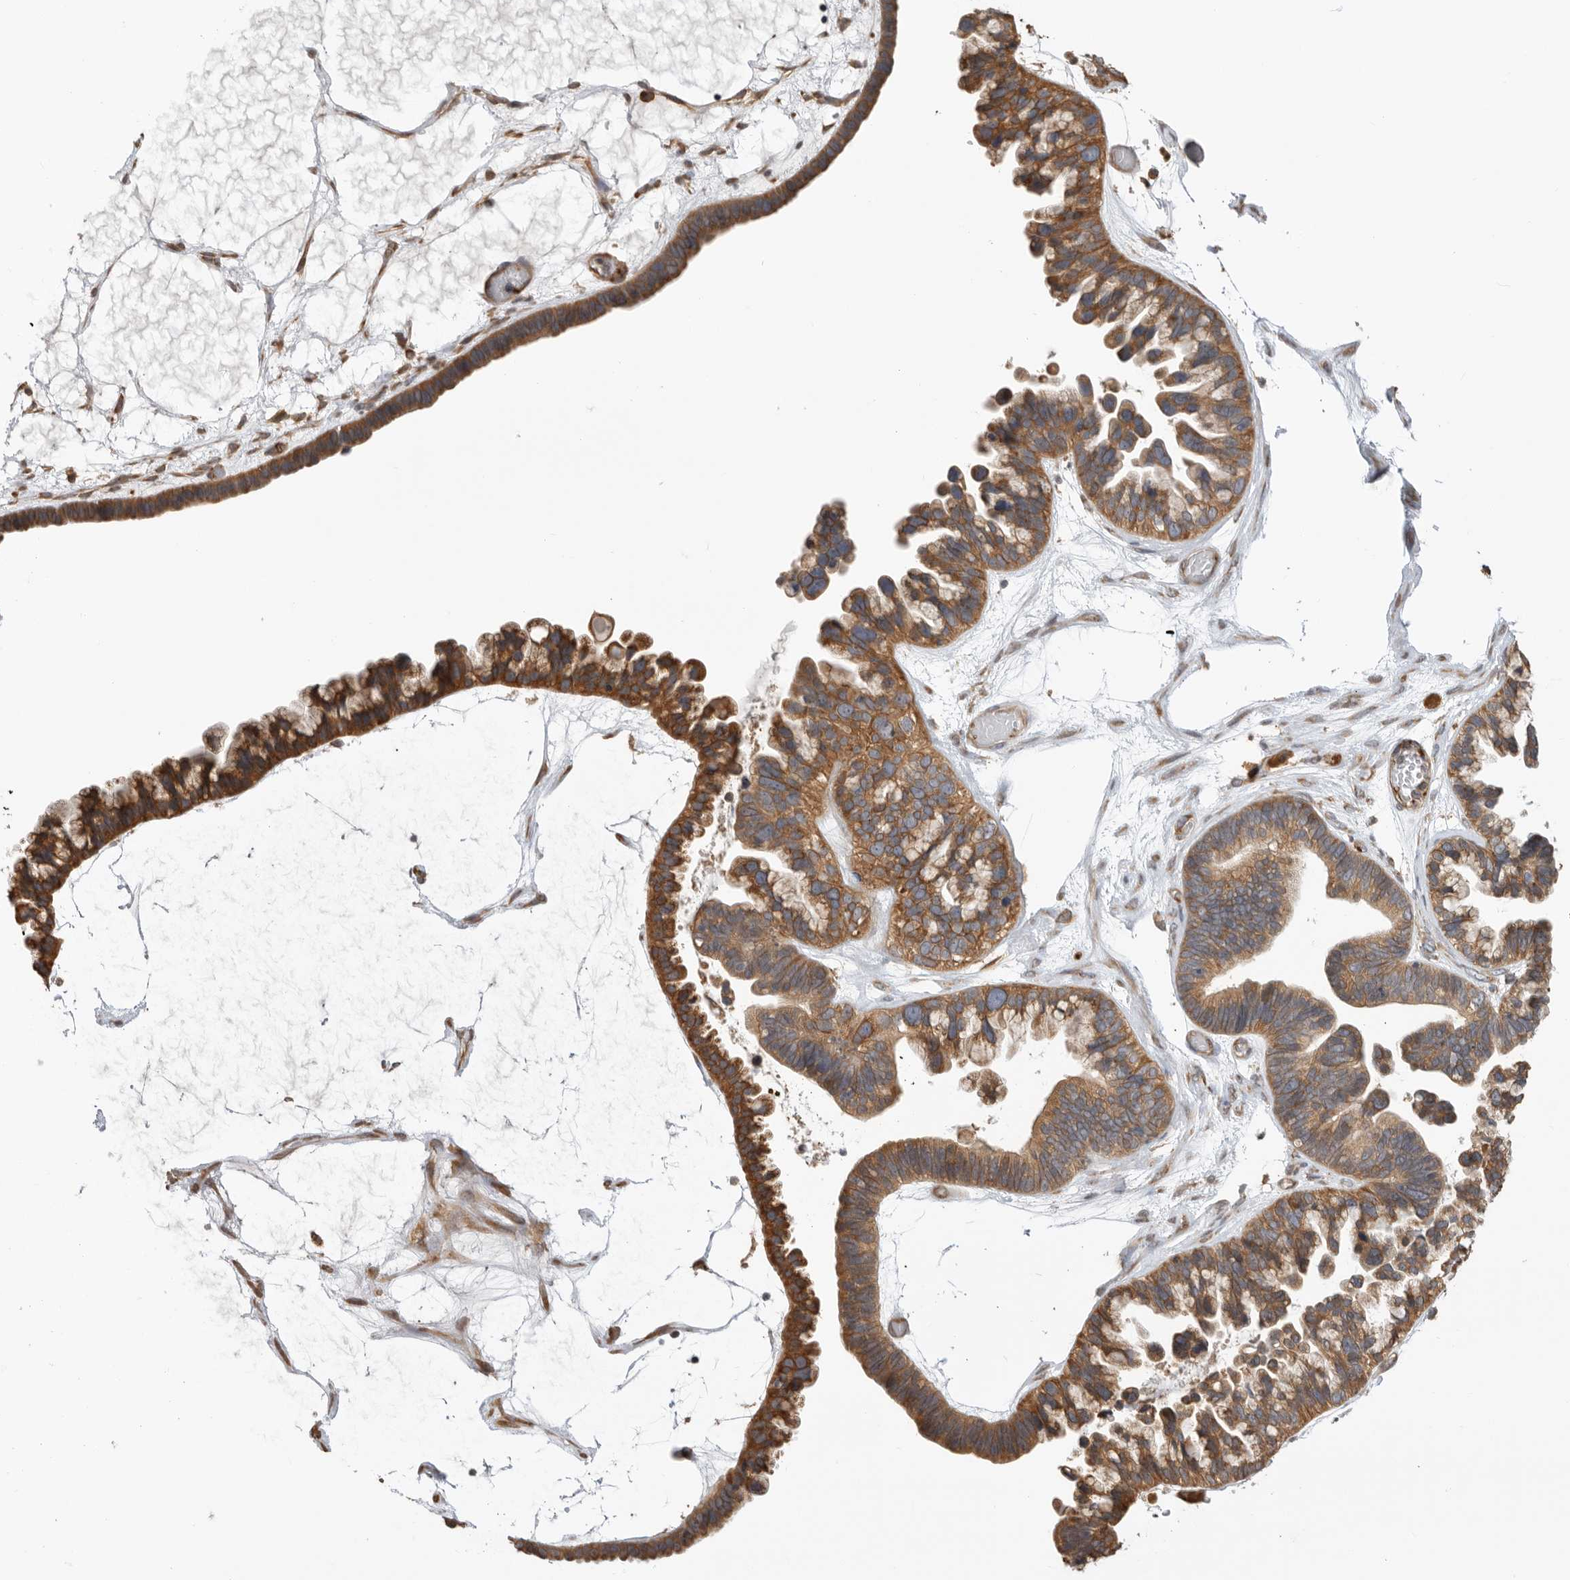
{"staining": {"intensity": "moderate", "quantity": ">75%", "location": "cytoplasmic/membranous"}, "tissue": "ovarian cancer", "cell_type": "Tumor cells", "image_type": "cancer", "snomed": [{"axis": "morphology", "description": "Cystadenocarcinoma, serous, NOS"}, {"axis": "topography", "description": "Ovary"}], "caption": "Protein staining reveals moderate cytoplasmic/membranous positivity in about >75% of tumor cells in ovarian cancer.", "gene": "CDC42BPB", "patient": {"sex": "female", "age": 56}}